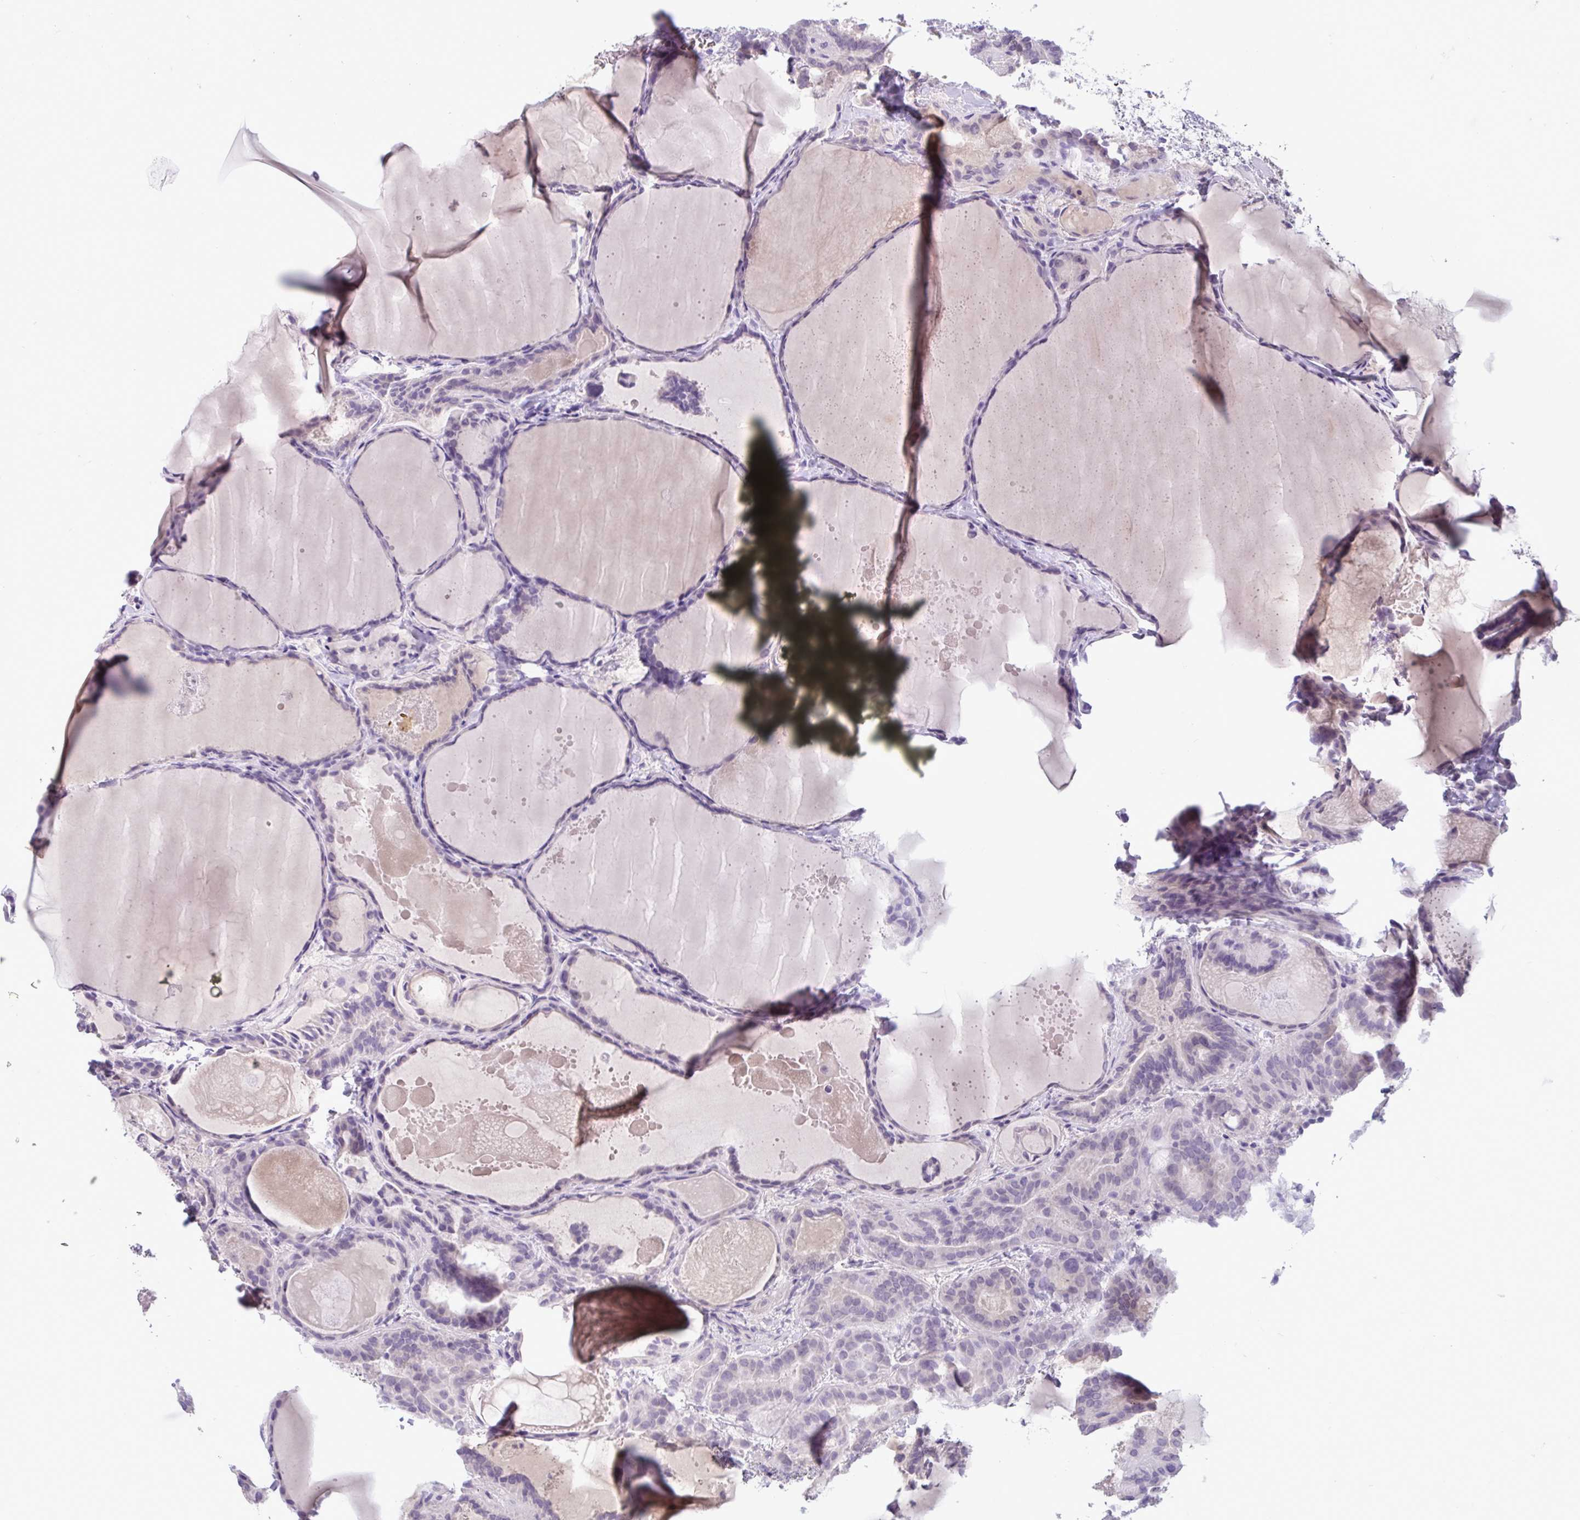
{"staining": {"intensity": "negative", "quantity": "none", "location": "none"}, "tissue": "thyroid cancer", "cell_type": "Tumor cells", "image_type": "cancer", "snomed": [{"axis": "morphology", "description": "Papillary adenocarcinoma, NOS"}, {"axis": "topography", "description": "Thyroid gland"}], "caption": "This is a histopathology image of IHC staining of thyroid papillary adenocarcinoma, which shows no expression in tumor cells.", "gene": "WNT9B", "patient": {"sex": "female", "age": 46}}